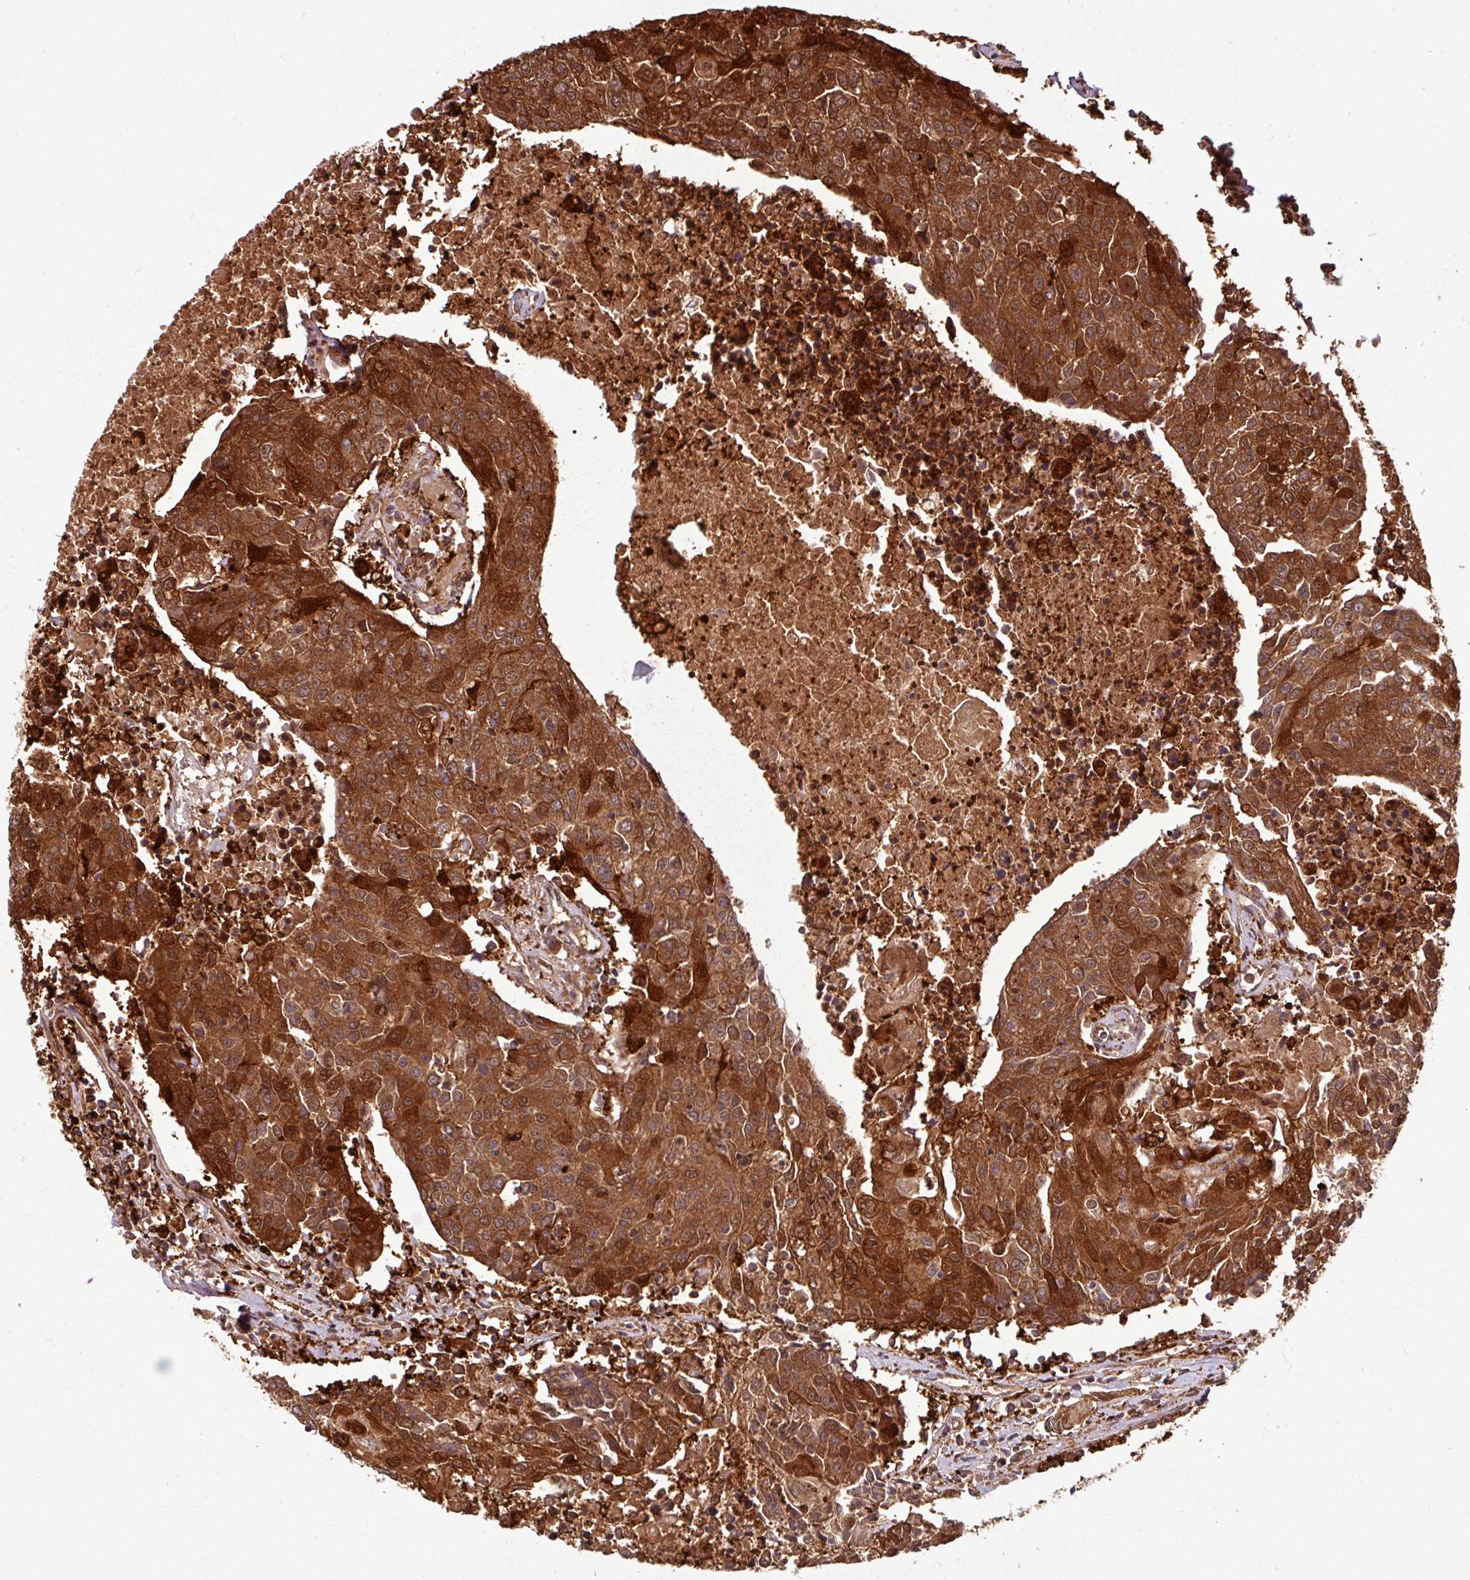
{"staining": {"intensity": "strong", "quantity": ">75%", "location": "cytoplasmic/membranous,nuclear"}, "tissue": "urothelial cancer", "cell_type": "Tumor cells", "image_type": "cancer", "snomed": [{"axis": "morphology", "description": "Urothelial carcinoma, High grade"}, {"axis": "topography", "description": "Urinary bladder"}], "caption": "The micrograph displays a brown stain indicating the presence of a protein in the cytoplasmic/membranous and nuclear of tumor cells in urothelial cancer.", "gene": "KCTD11", "patient": {"sex": "female", "age": 85}}